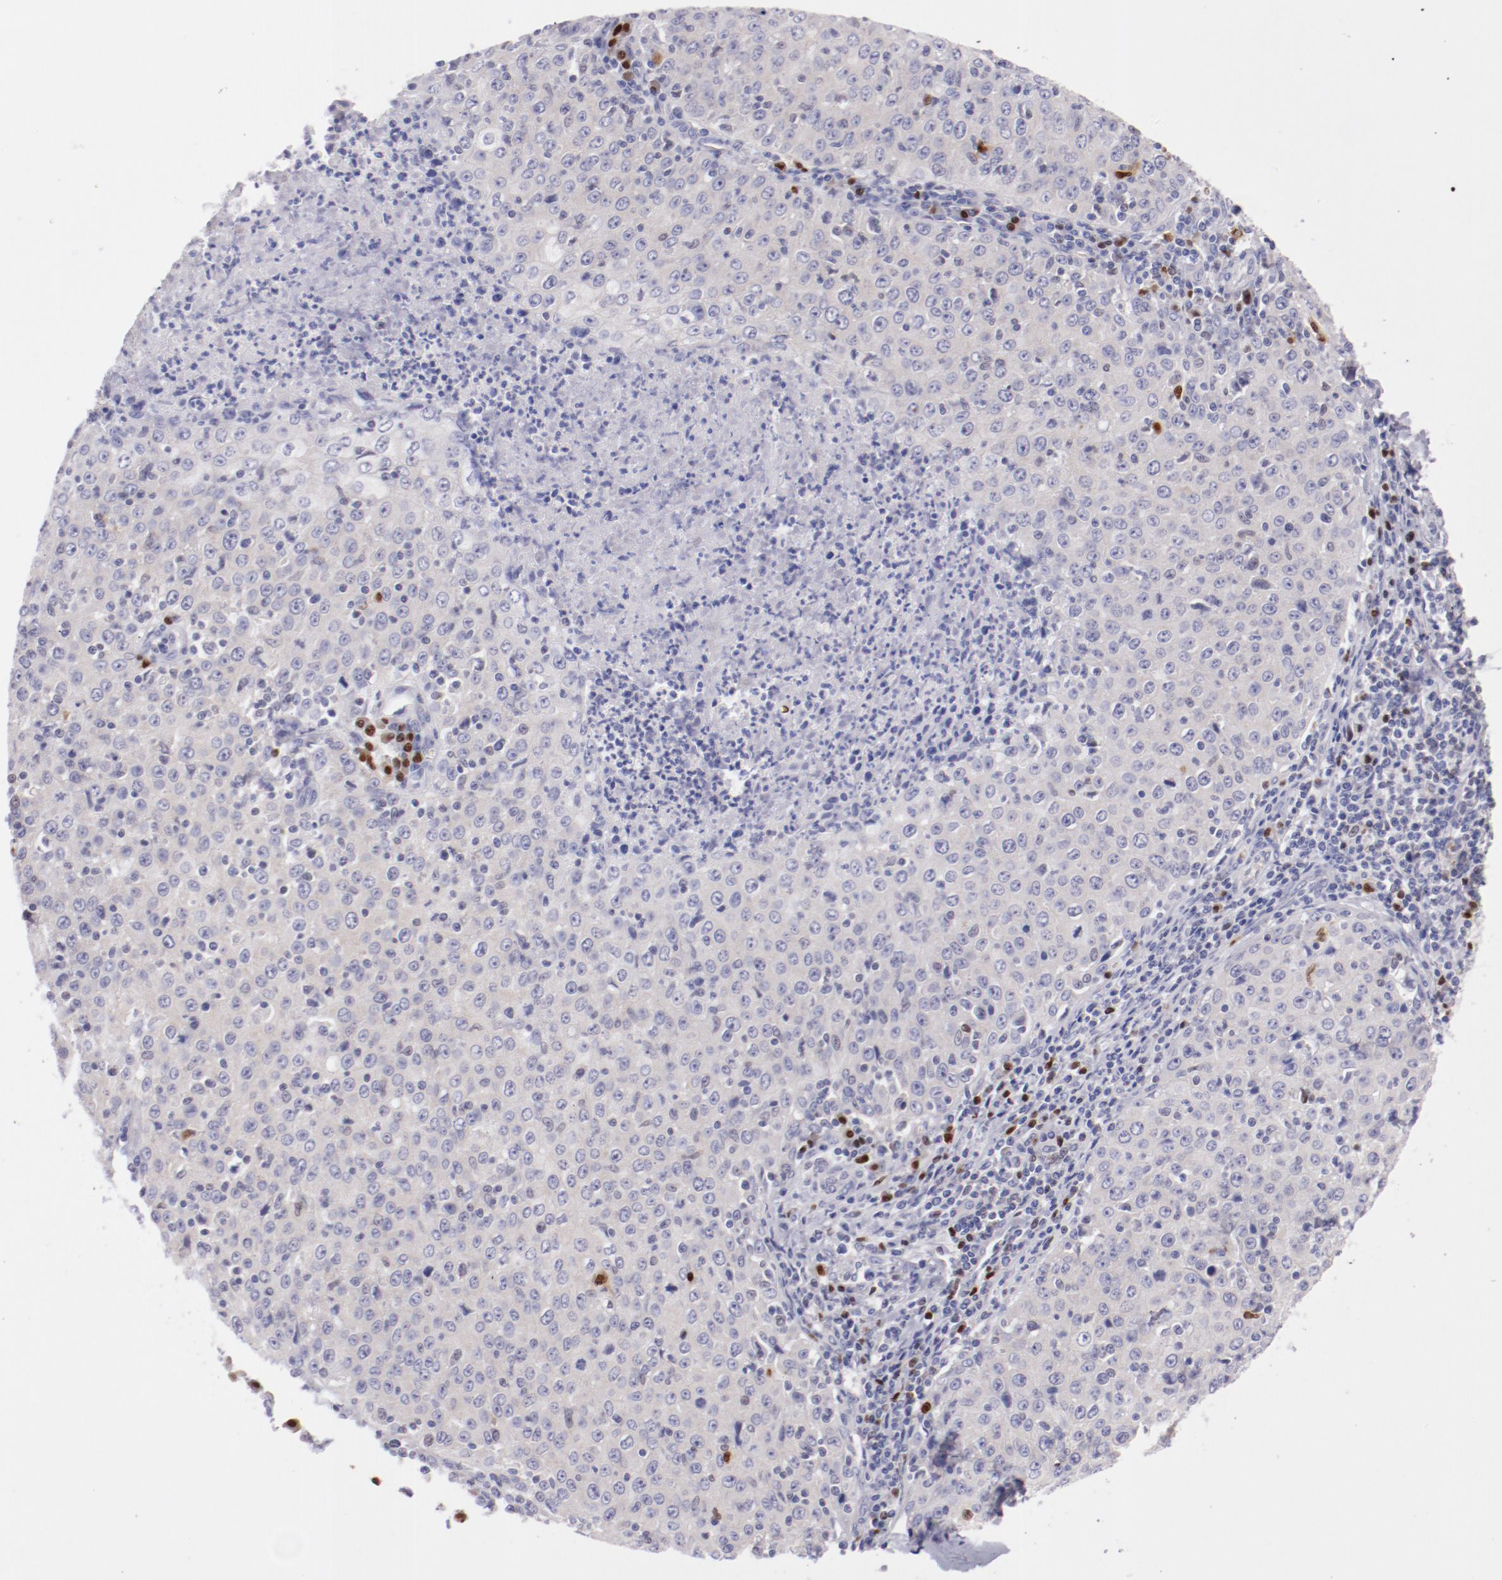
{"staining": {"intensity": "negative", "quantity": "none", "location": "none"}, "tissue": "cervical cancer", "cell_type": "Tumor cells", "image_type": "cancer", "snomed": [{"axis": "morphology", "description": "Squamous cell carcinoma, NOS"}, {"axis": "topography", "description": "Cervix"}], "caption": "Immunohistochemical staining of human cervical cancer demonstrates no significant positivity in tumor cells.", "gene": "IRF8", "patient": {"sex": "female", "age": 27}}